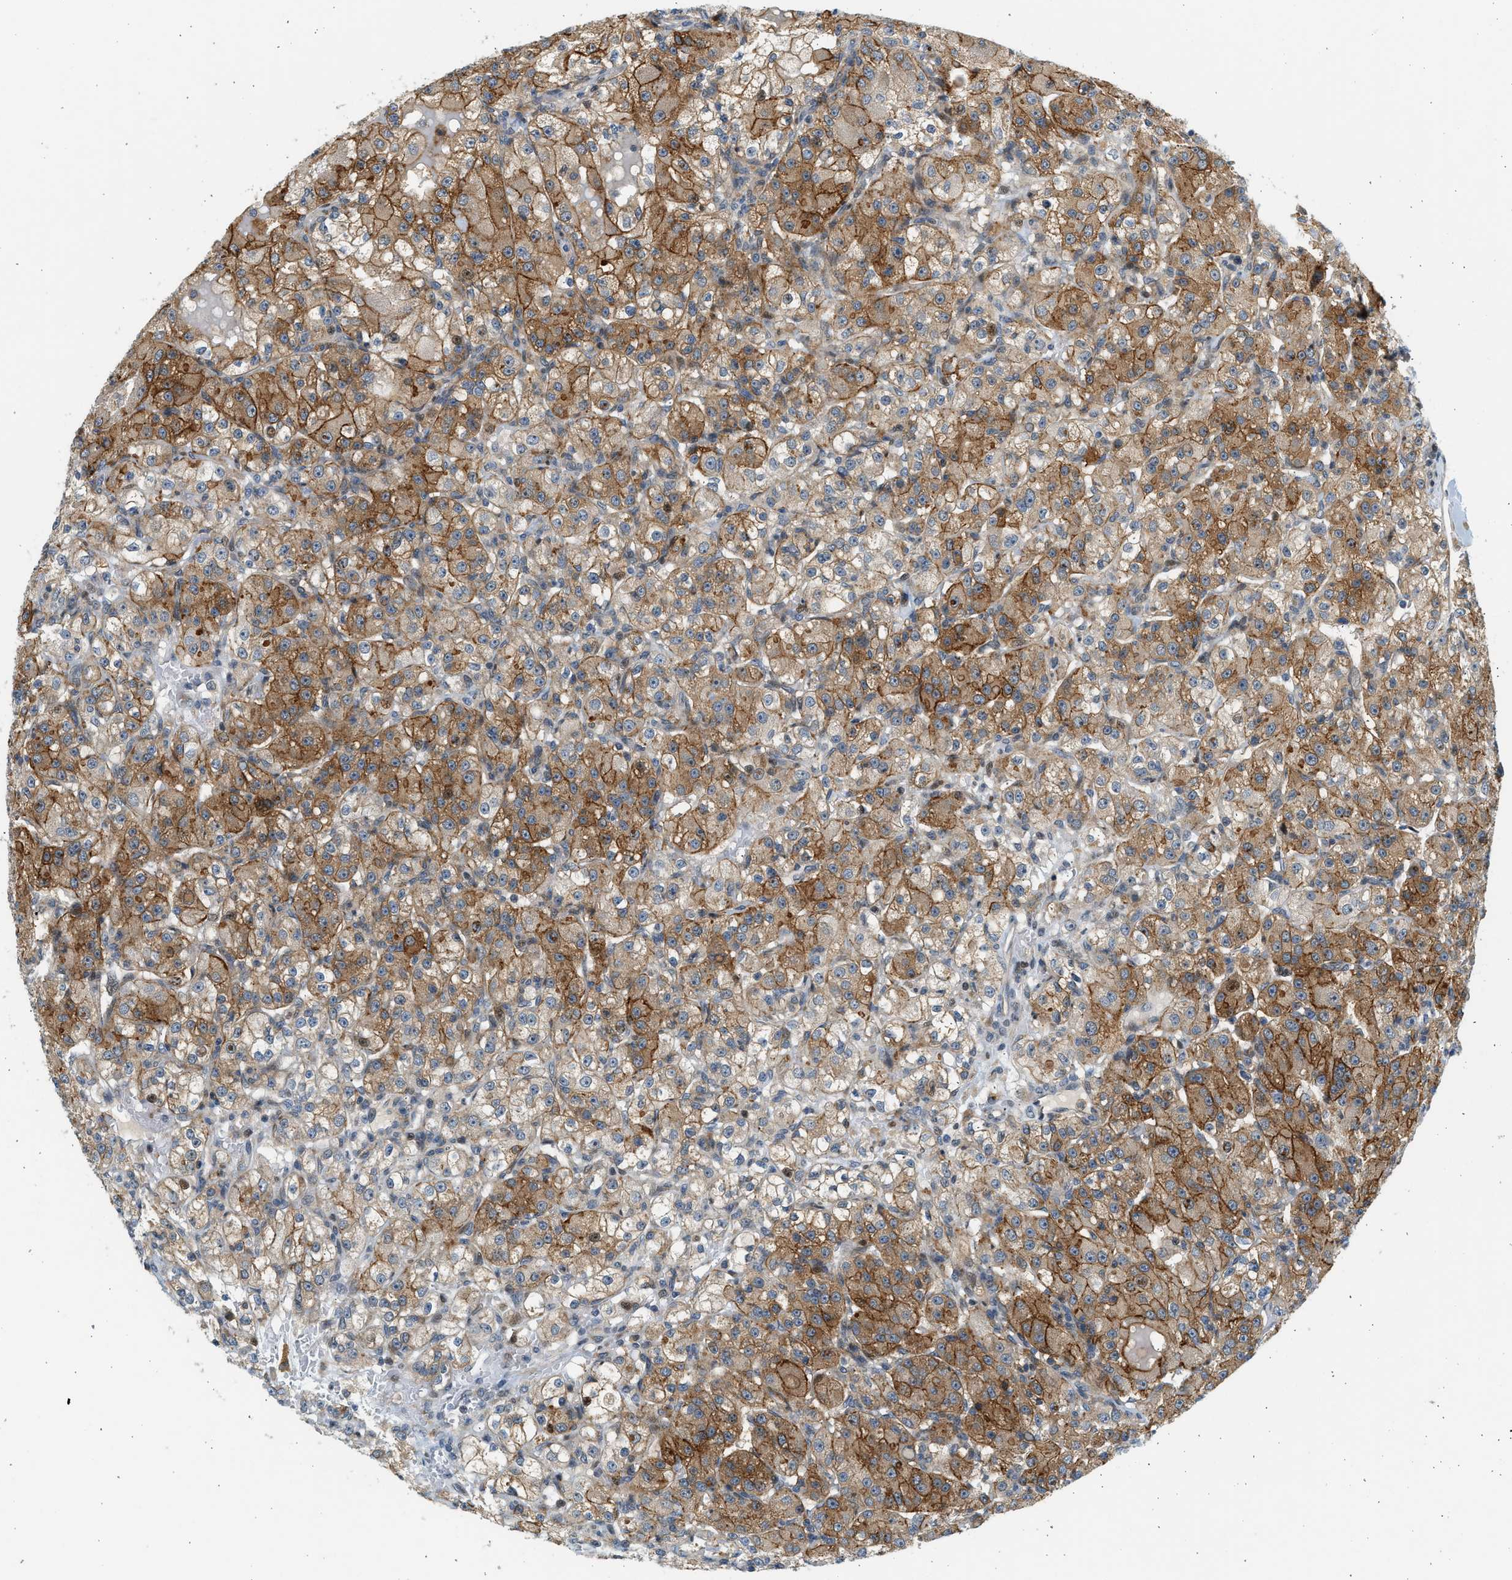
{"staining": {"intensity": "moderate", "quantity": ">75%", "location": "cytoplasmic/membranous"}, "tissue": "renal cancer", "cell_type": "Tumor cells", "image_type": "cancer", "snomed": [{"axis": "morphology", "description": "Normal tissue, NOS"}, {"axis": "morphology", "description": "Adenocarcinoma, NOS"}, {"axis": "topography", "description": "Kidney"}], "caption": "Immunohistochemical staining of renal adenocarcinoma demonstrates moderate cytoplasmic/membranous protein positivity in approximately >75% of tumor cells.", "gene": "NRSN2", "patient": {"sex": "male", "age": 61}}